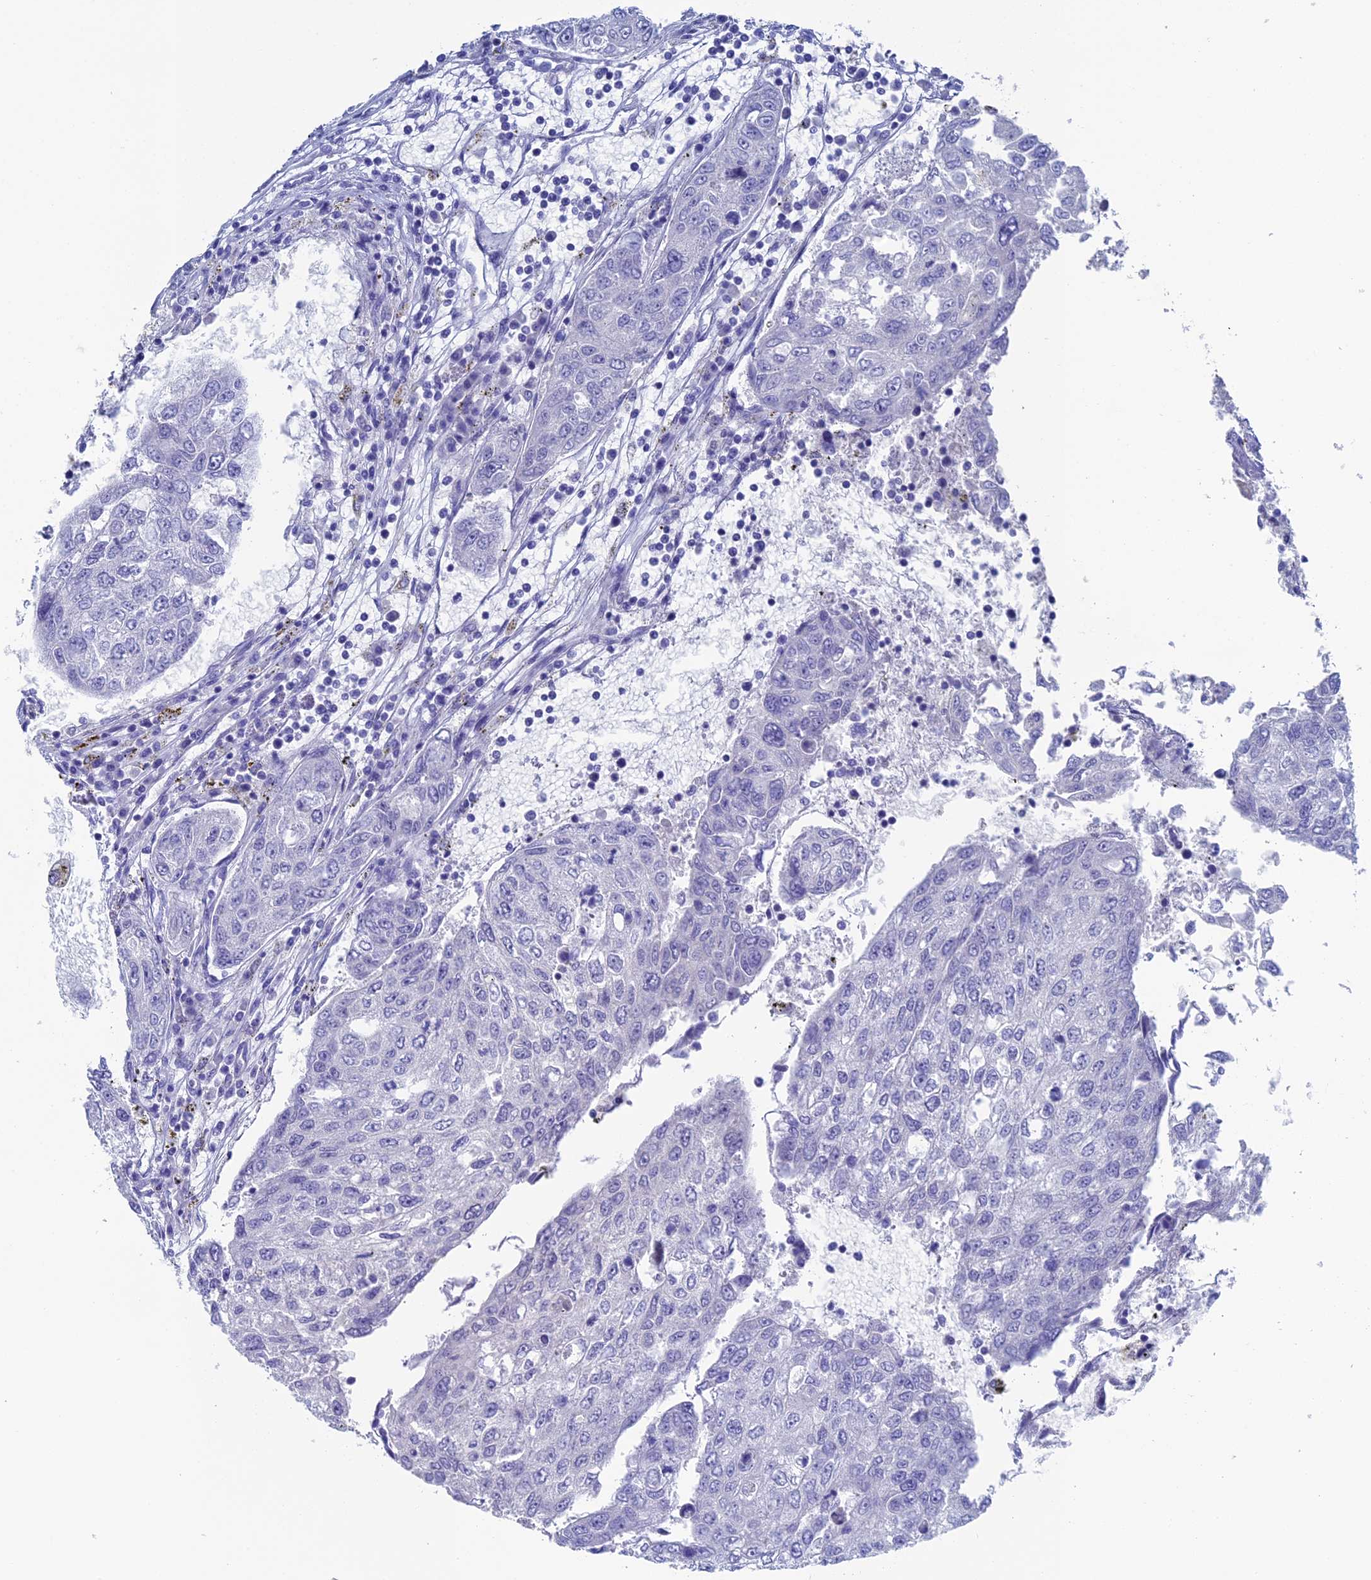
{"staining": {"intensity": "negative", "quantity": "none", "location": "none"}, "tissue": "urothelial cancer", "cell_type": "Tumor cells", "image_type": "cancer", "snomed": [{"axis": "morphology", "description": "Urothelial carcinoma, High grade"}, {"axis": "topography", "description": "Lymph node"}, {"axis": "topography", "description": "Urinary bladder"}], "caption": "An immunohistochemistry photomicrograph of urothelial carcinoma (high-grade) is shown. There is no staining in tumor cells of urothelial carcinoma (high-grade).", "gene": "UNC119", "patient": {"sex": "male", "age": 51}}